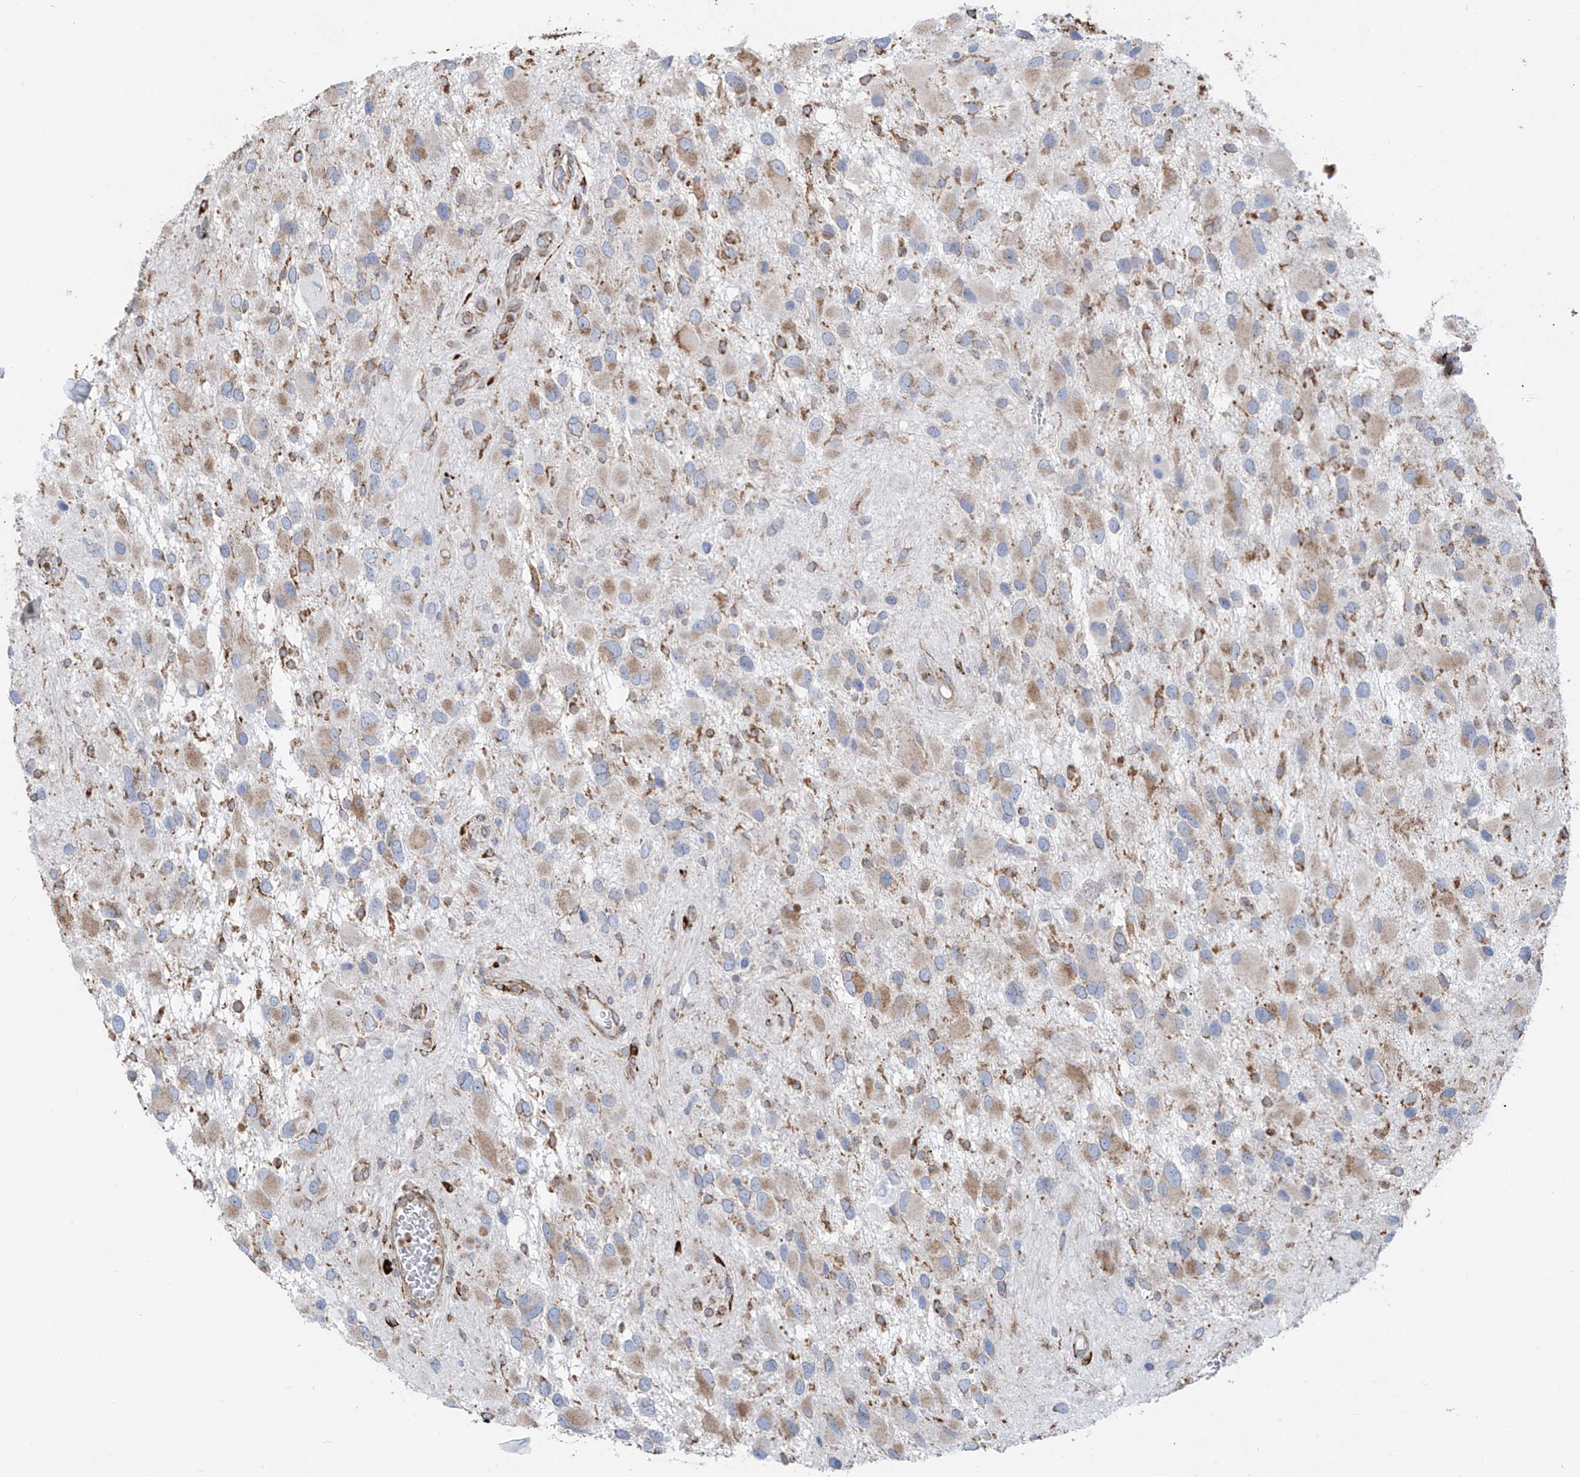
{"staining": {"intensity": "weak", "quantity": "25%-75%", "location": "cytoplasmic/membranous"}, "tissue": "glioma", "cell_type": "Tumor cells", "image_type": "cancer", "snomed": [{"axis": "morphology", "description": "Glioma, malignant, High grade"}, {"axis": "topography", "description": "Brain"}], "caption": "This histopathology image demonstrates IHC staining of malignant high-grade glioma, with low weak cytoplasmic/membranous staining in approximately 25%-75% of tumor cells.", "gene": "ZNF354C", "patient": {"sex": "male", "age": 53}}